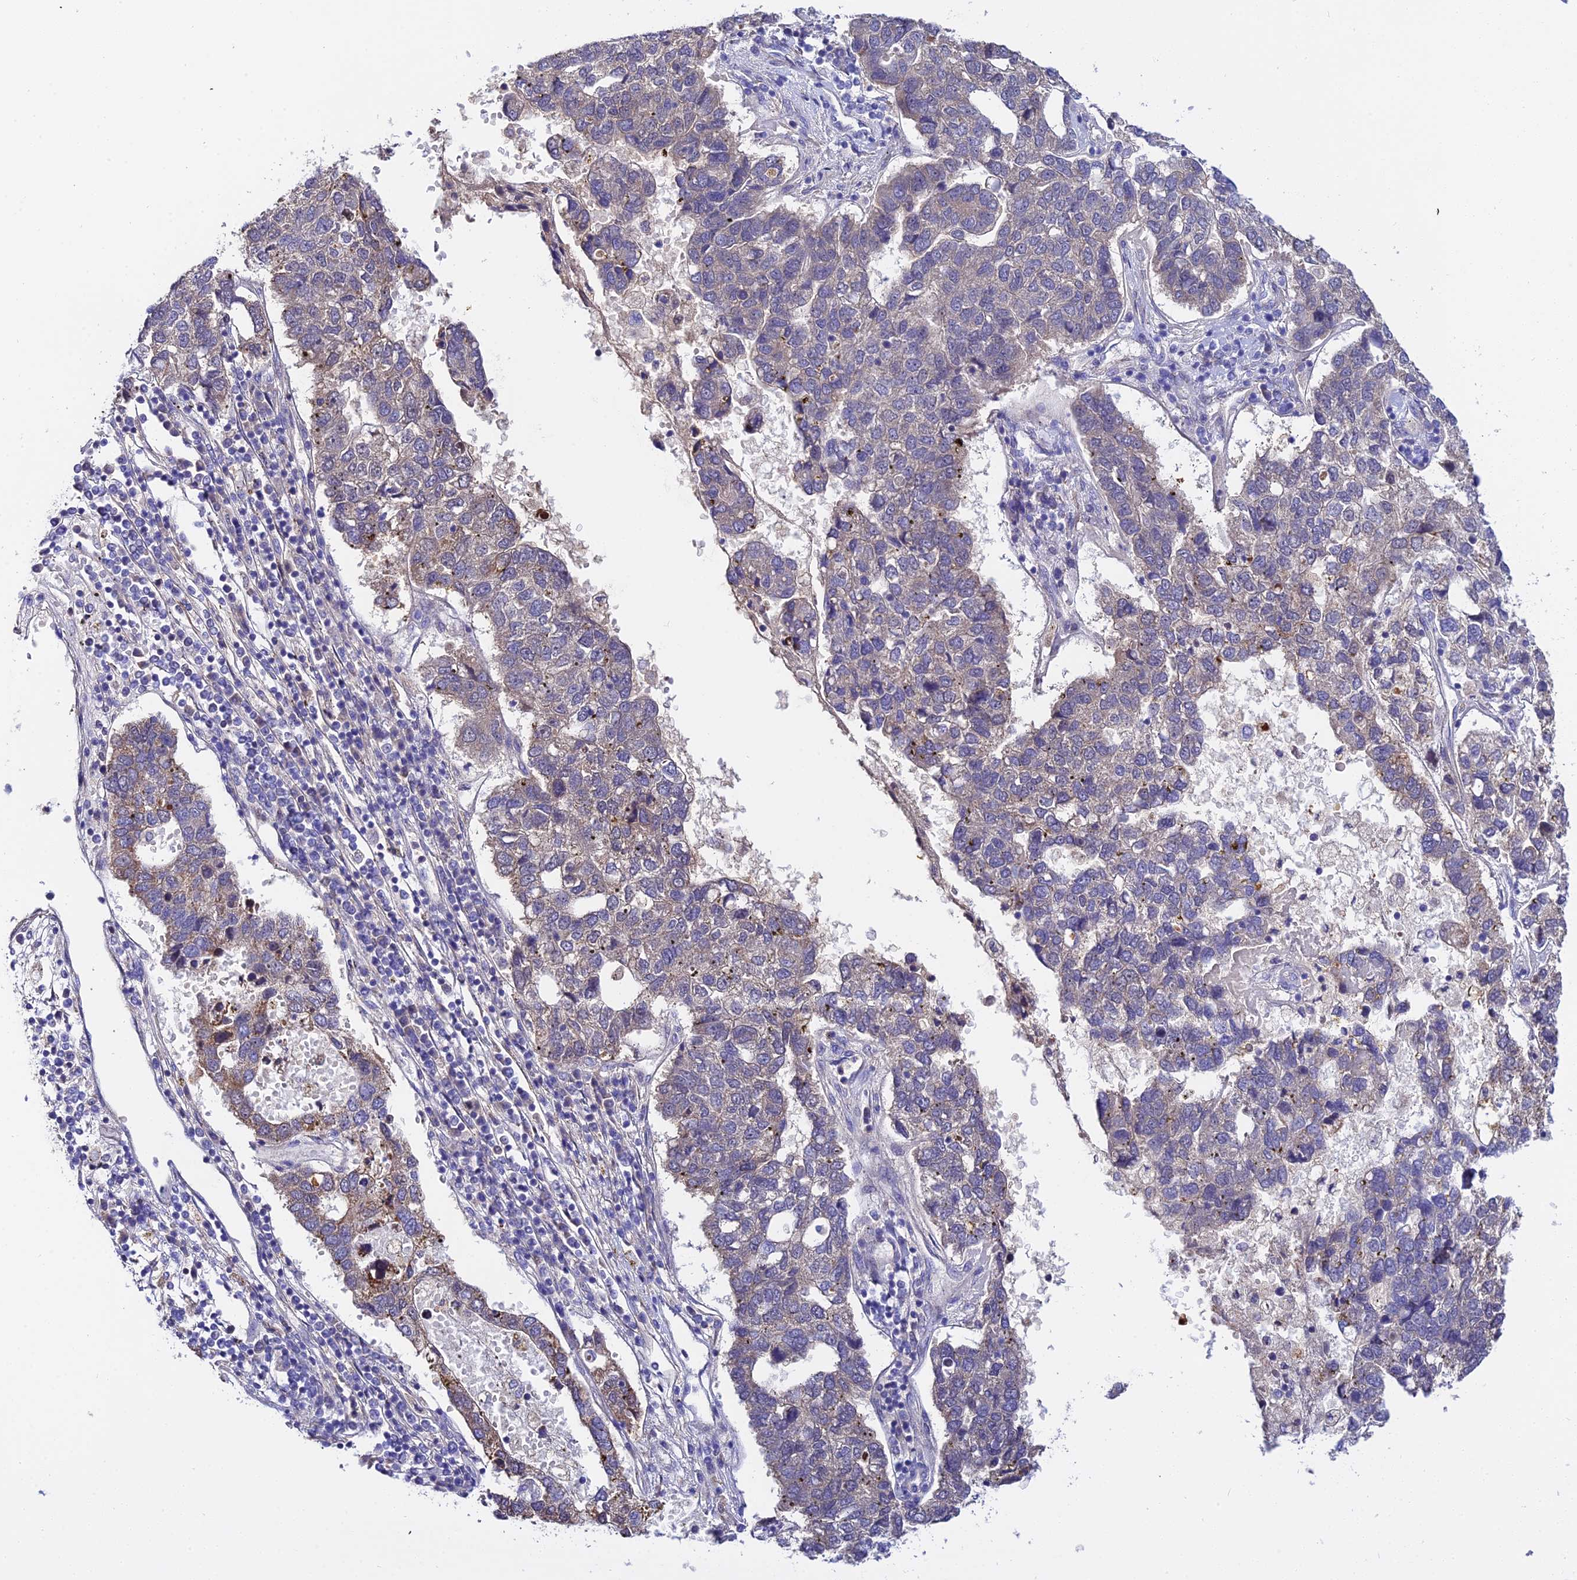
{"staining": {"intensity": "weak", "quantity": "25%-75%", "location": "cytoplasmic/membranous"}, "tissue": "pancreatic cancer", "cell_type": "Tumor cells", "image_type": "cancer", "snomed": [{"axis": "morphology", "description": "Adenocarcinoma, NOS"}, {"axis": "topography", "description": "Pancreas"}], "caption": "Pancreatic cancer stained for a protein demonstrates weak cytoplasmic/membranous positivity in tumor cells.", "gene": "ACOT2", "patient": {"sex": "female", "age": 61}}